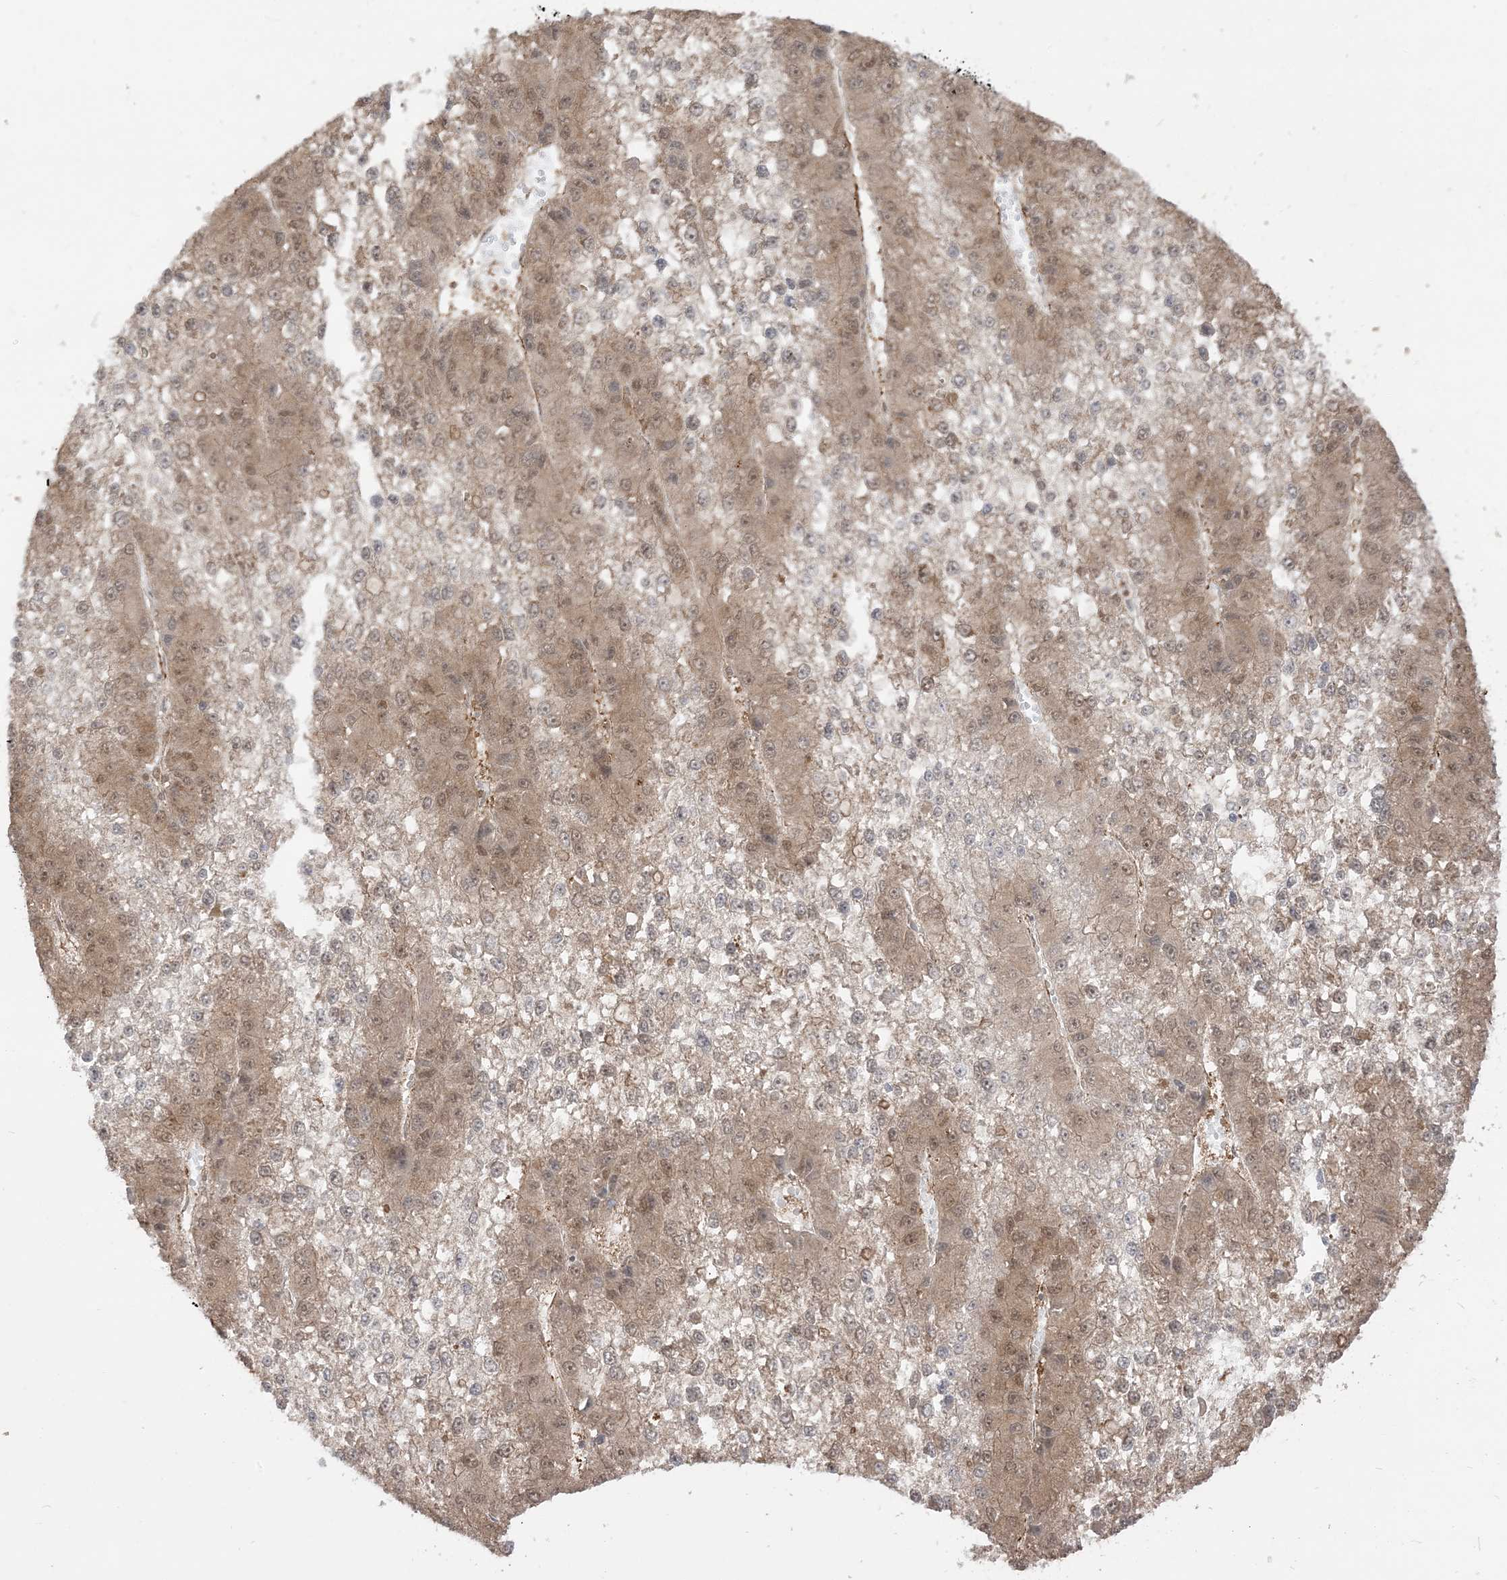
{"staining": {"intensity": "weak", "quantity": ">75%", "location": "cytoplasmic/membranous,nuclear"}, "tissue": "liver cancer", "cell_type": "Tumor cells", "image_type": "cancer", "snomed": [{"axis": "morphology", "description": "Carcinoma, Hepatocellular, NOS"}, {"axis": "topography", "description": "Liver"}], "caption": "Liver hepatocellular carcinoma stained for a protein (brown) demonstrates weak cytoplasmic/membranous and nuclear positive staining in about >75% of tumor cells.", "gene": "TBCC", "patient": {"sex": "female", "age": 73}}